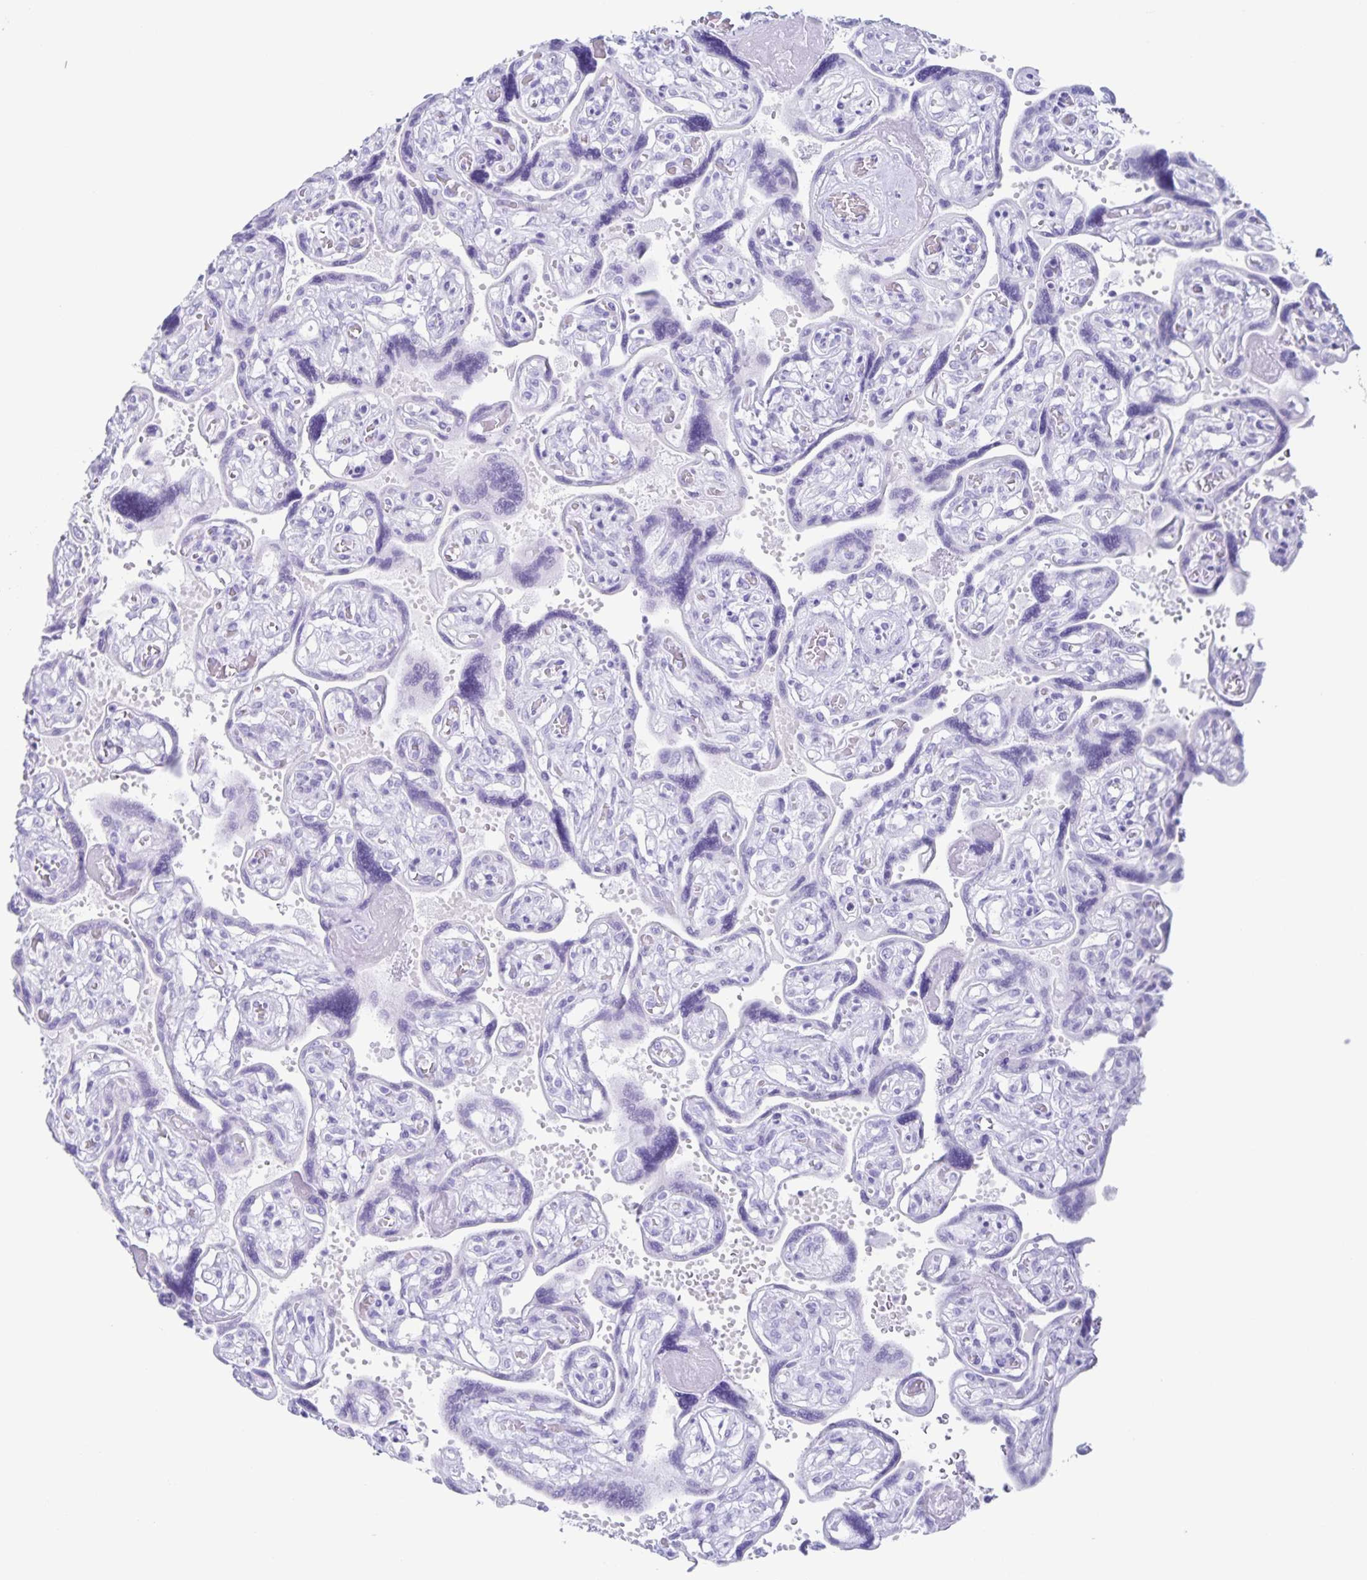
{"staining": {"intensity": "negative", "quantity": "none", "location": "none"}, "tissue": "placenta", "cell_type": "Decidual cells", "image_type": "normal", "snomed": [{"axis": "morphology", "description": "Normal tissue, NOS"}, {"axis": "topography", "description": "Placenta"}], "caption": "Photomicrograph shows no protein expression in decidual cells of normal placenta.", "gene": "C12orf56", "patient": {"sex": "female", "age": 32}}